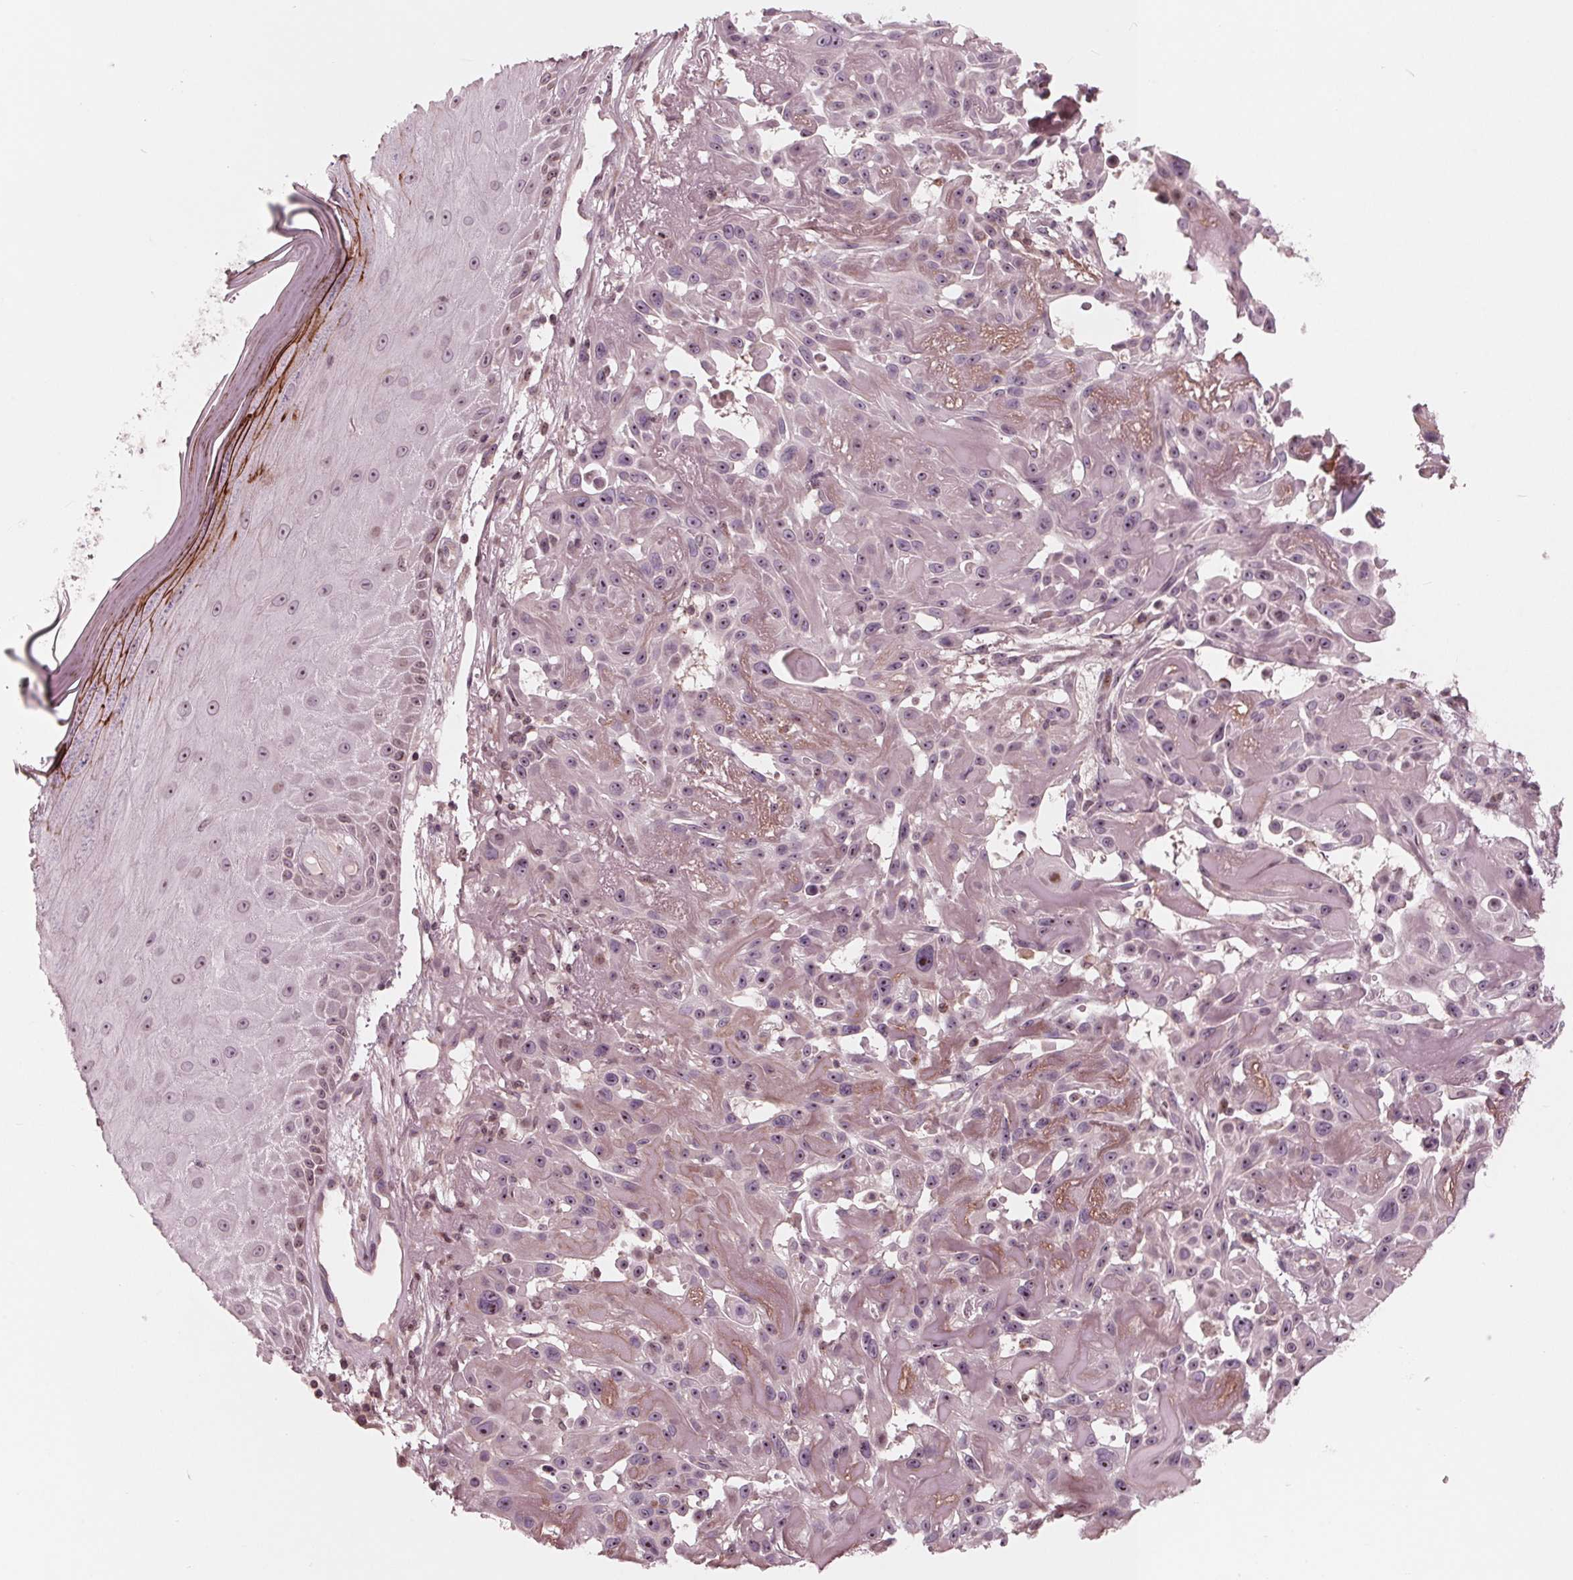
{"staining": {"intensity": "moderate", "quantity": "<25%", "location": "nuclear"}, "tissue": "skin cancer", "cell_type": "Tumor cells", "image_type": "cancer", "snomed": [{"axis": "morphology", "description": "Squamous cell carcinoma, NOS"}, {"axis": "topography", "description": "Skin"}], "caption": "Immunohistochemical staining of squamous cell carcinoma (skin) shows moderate nuclear protein positivity in about <25% of tumor cells. (Stains: DAB in brown, nuclei in blue, Microscopy: brightfield microscopy at high magnification).", "gene": "NUP210", "patient": {"sex": "male", "age": 91}}